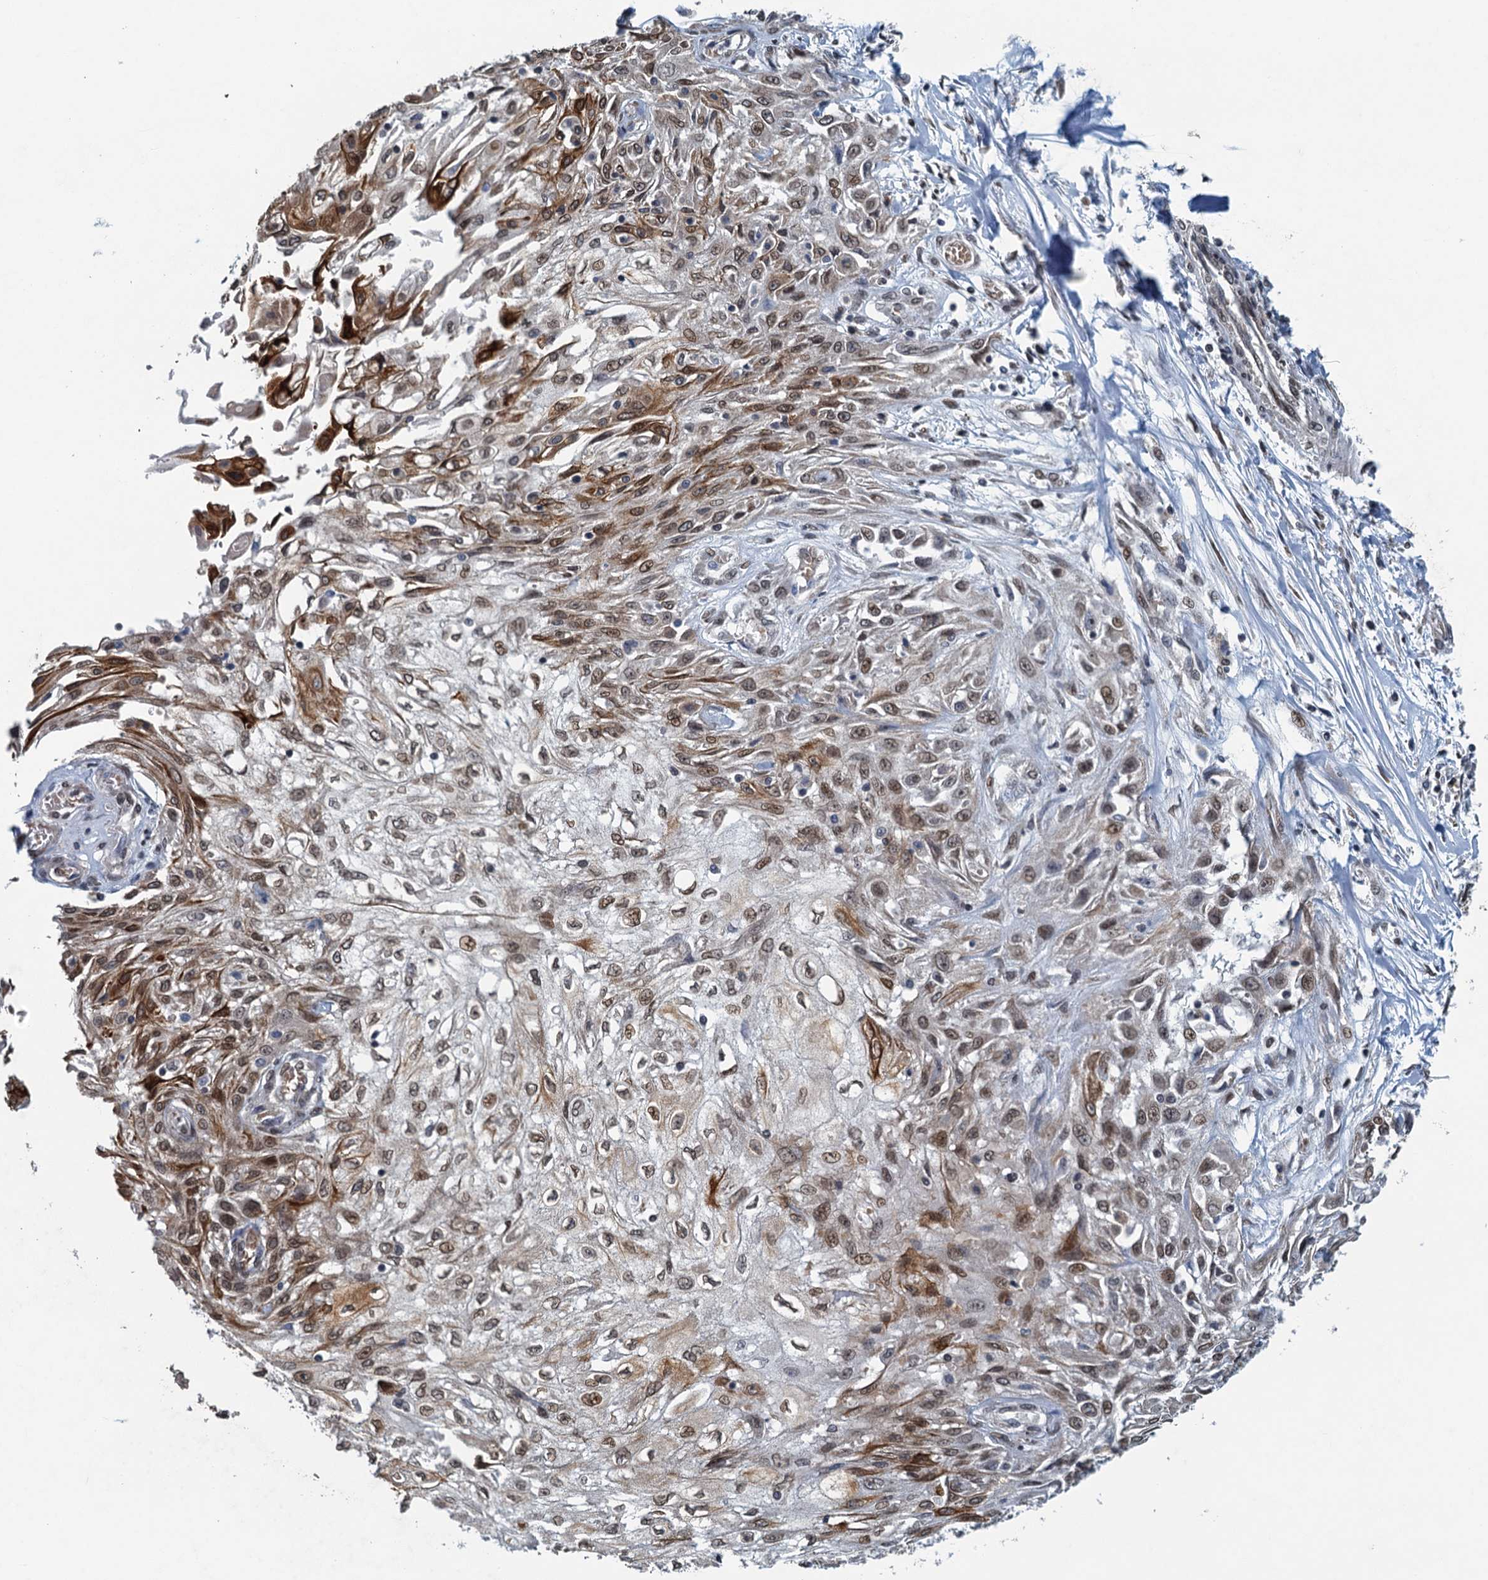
{"staining": {"intensity": "moderate", "quantity": "25%-75%", "location": "cytoplasmic/membranous,nuclear"}, "tissue": "skin cancer", "cell_type": "Tumor cells", "image_type": "cancer", "snomed": [{"axis": "morphology", "description": "Squamous cell carcinoma, NOS"}, {"axis": "morphology", "description": "Squamous cell carcinoma, metastatic, NOS"}, {"axis": "topography", "description": "Skin"}, {"axis": "topography", "description": "Lymph node"}], "caption": "About 25%-75% of tumor cells in human skin cancer (squamous cell carcinoma) reveal moderate cytoplasmic/membranous and nuclear protein staining as visualized by brown immunohistochemical staining.", "gene": "CCDC34", "patient": {"sex": "male", "age": 75}}